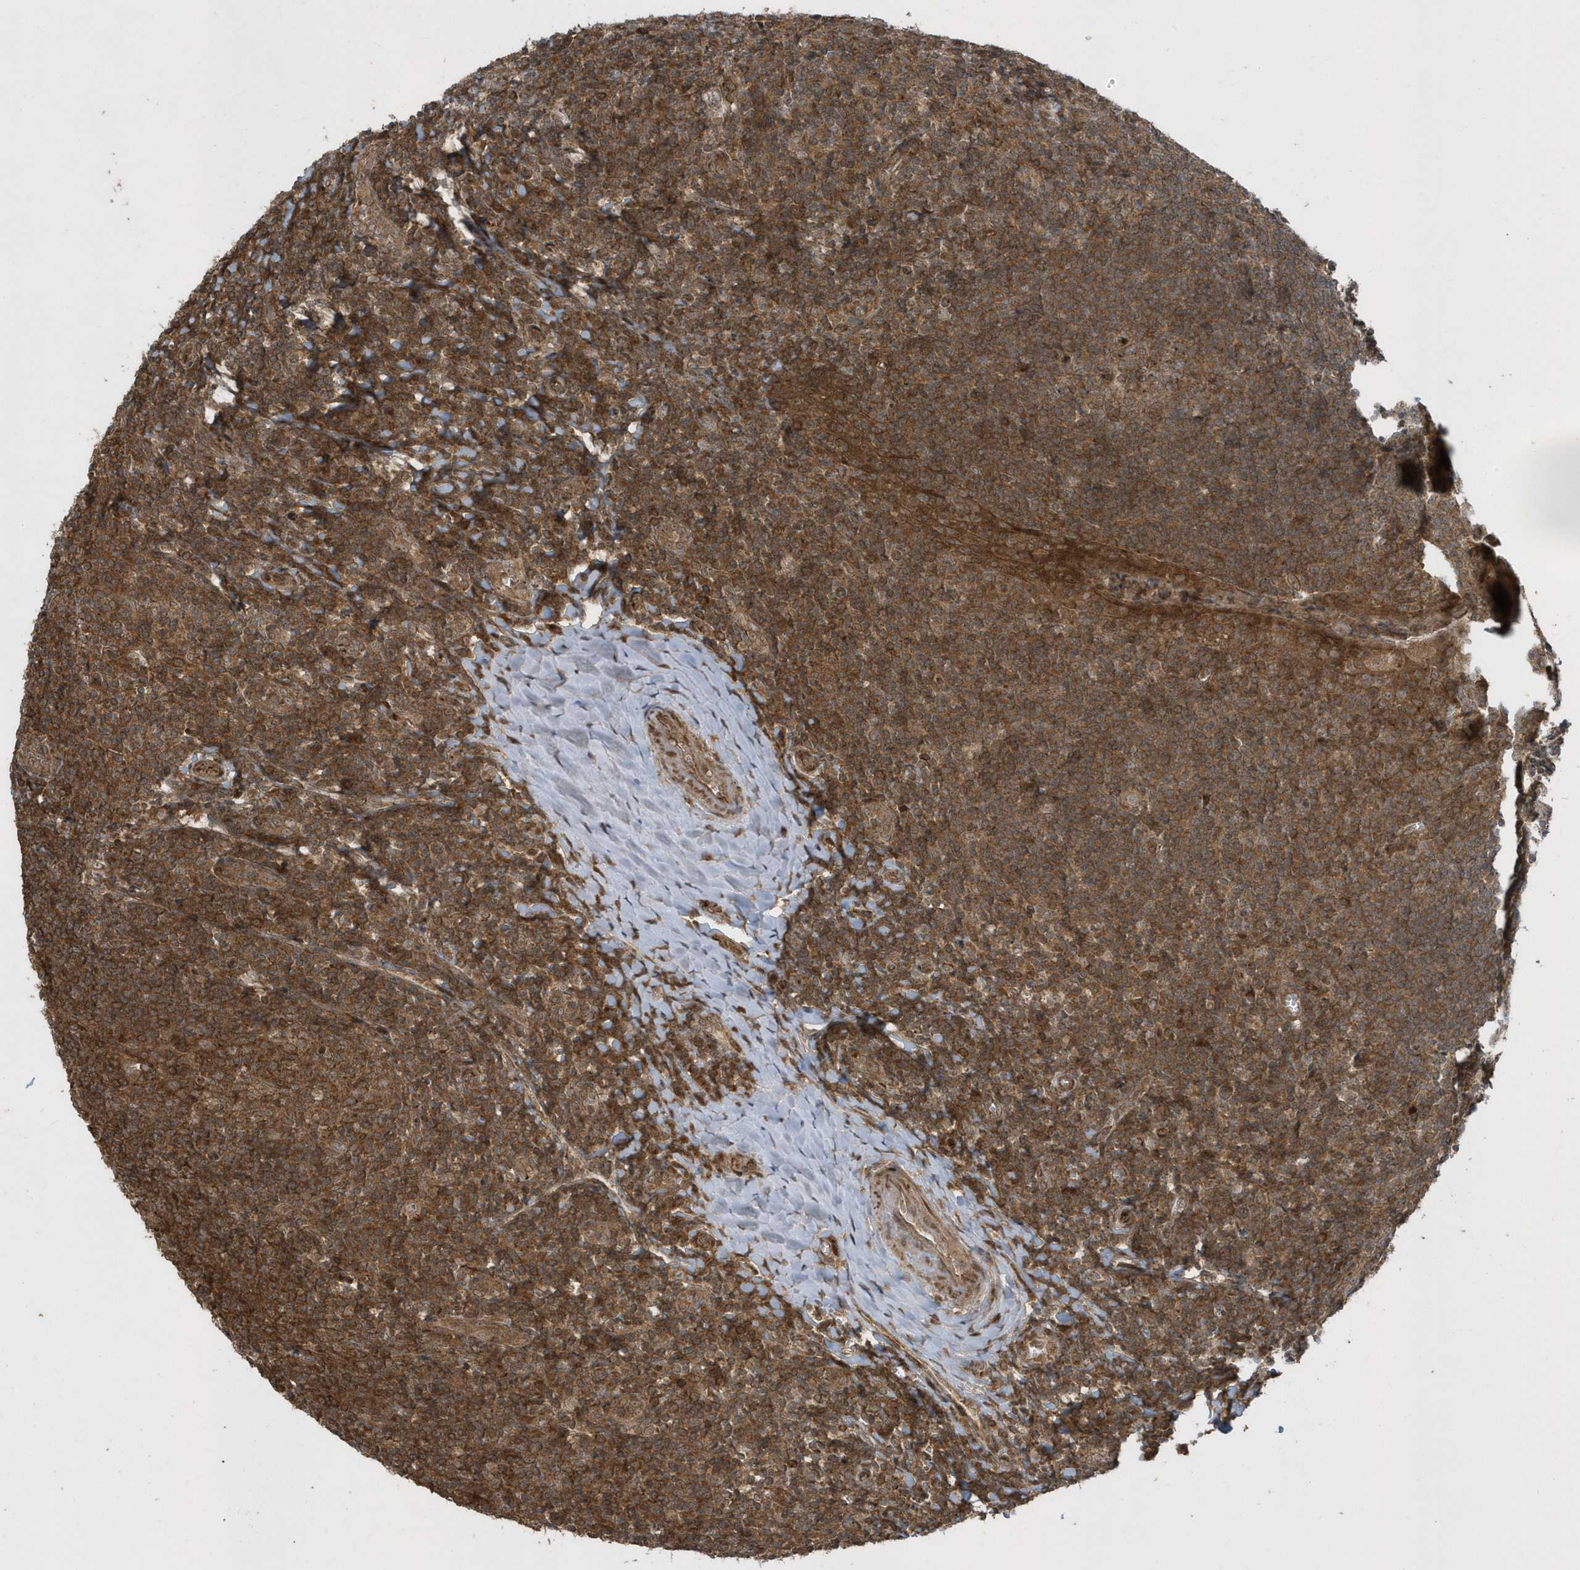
{"staining": {"intensity": "moderate", "quantity": ">75%", "location": "cytoplasmic/membranous"}, "tissue": "tonsil", "cell_type": "Germinal center cells", "image_type": "normal", "snomed": [{"axis": "morphology", "description": "Normal tissue, NOS"}, {"axis": "topography", "description": "Tonsil"}], "caption": "Tonsil was stained to show a protein in brown. There is medium levels of moderate cytoplasmic/membranous positivity in approximately >75% of germinal center cells. (Brightfield microscopy of DAB IHC at high magnification).", "gene": "STAMBP", "patient": {"sex": "male", "age": 27}}